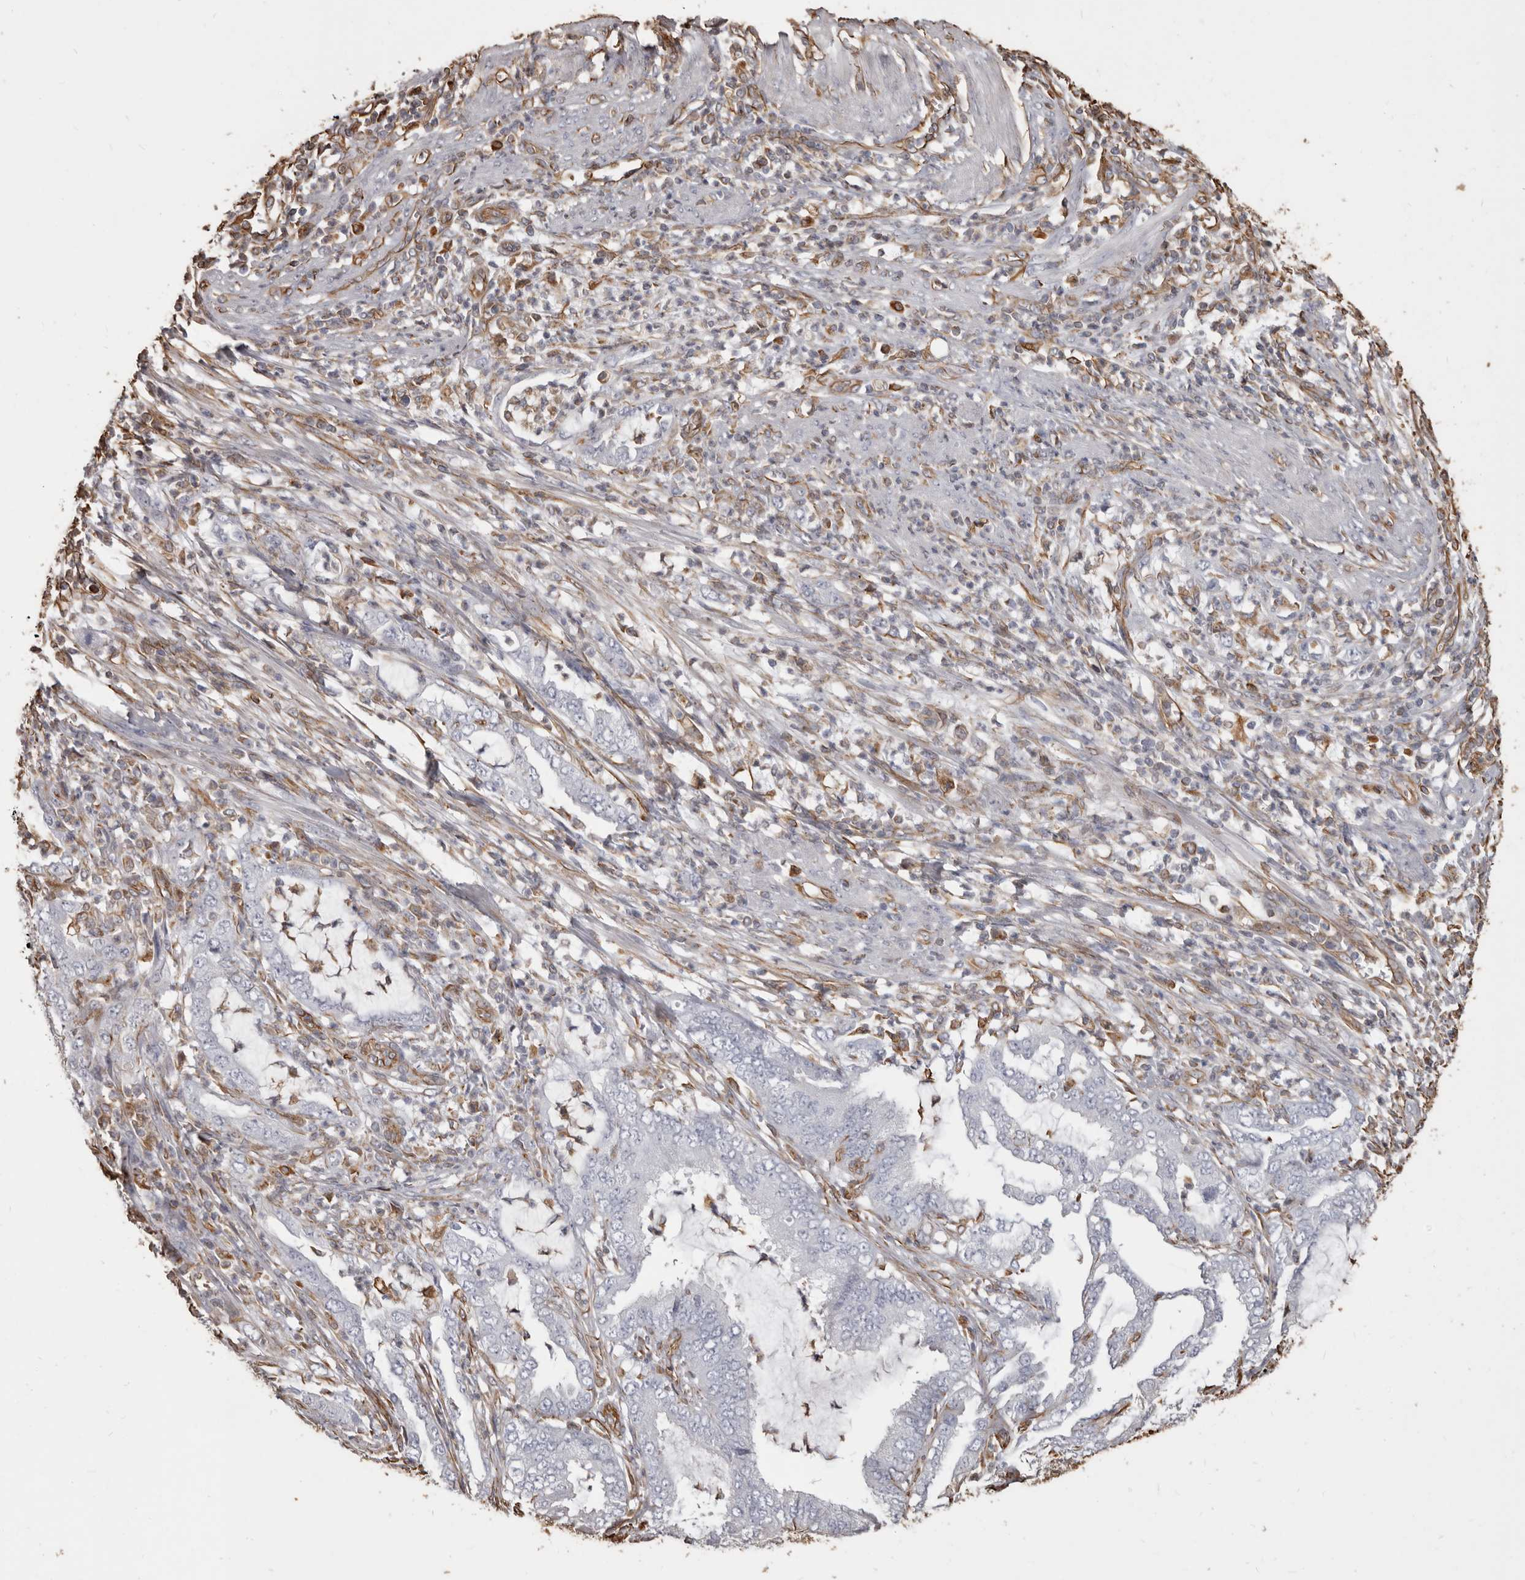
{"staining": {"intensity": "negative", "quantity": "none", "location": "none"}, "tissue": "endometrial cancer", "cell_type": "Tumor cells", "image_type": "cancer", "snomed": [{"axis": "morphology", "description": "Adenocarcinoma, NOS"}, {"axis": "topography", "description": "Endometrium"}], "caption": "Immunohistochemistry of endometrial adenocarcinoma exhibits no positivity in tumor cells.", "gene": "MTURN", "patient": {"sex": "female", "age": 51}}